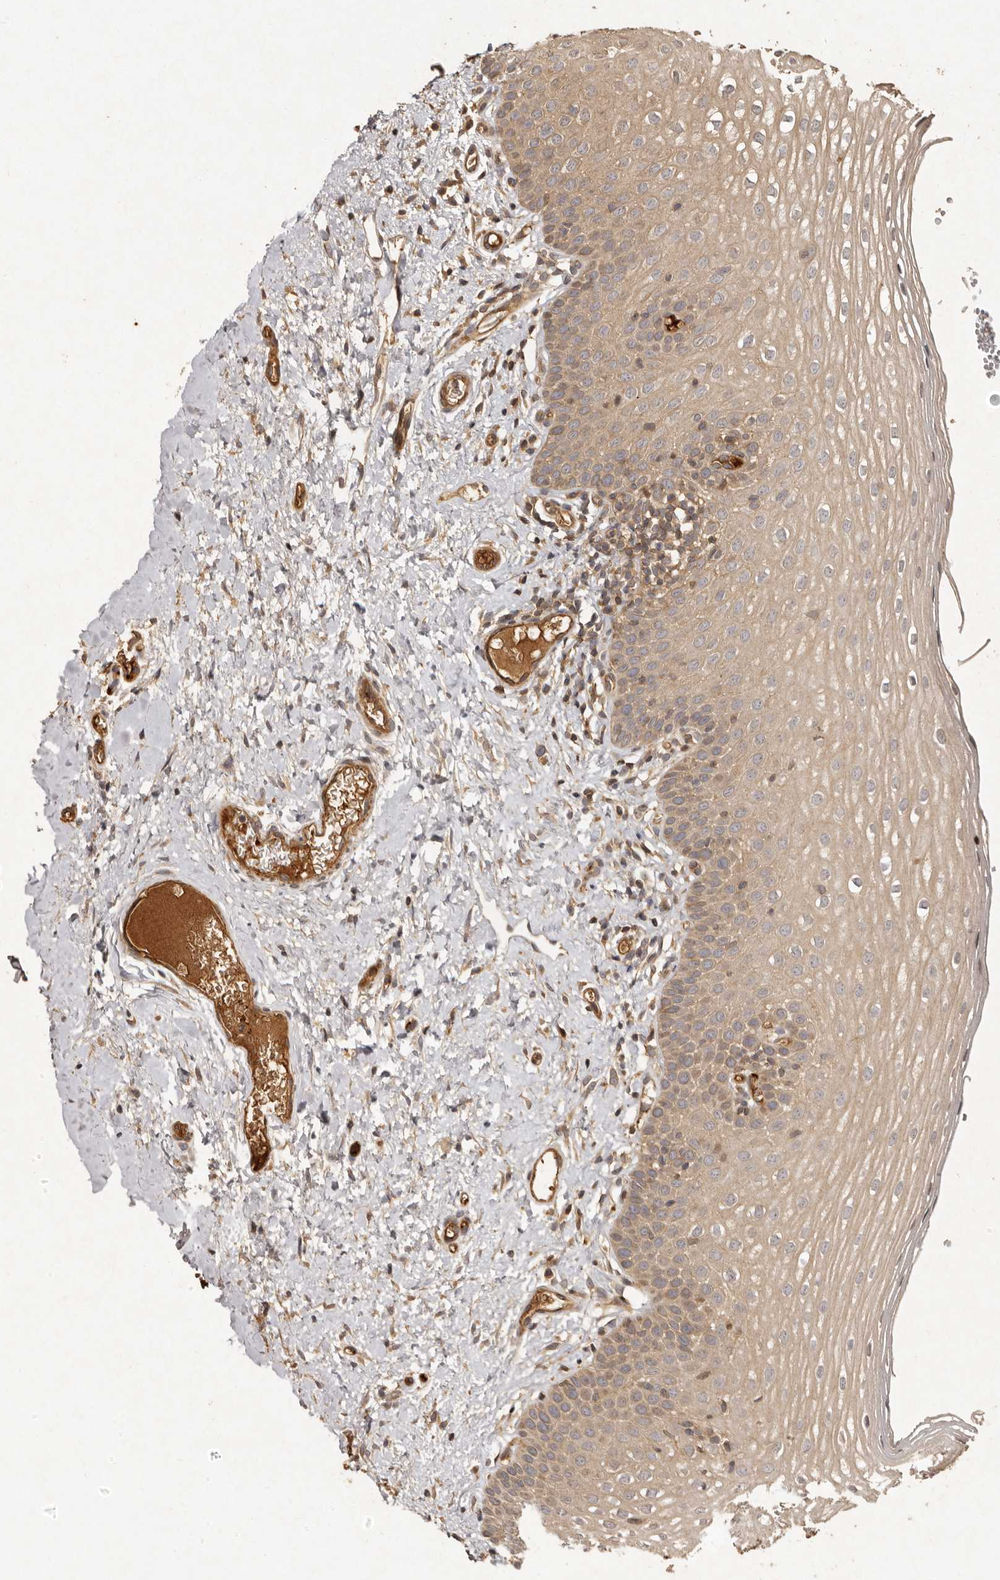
{"staining": {"intensity": "weak", "quantity": "<25%", "location": "cytoplasmic/membranous"}, "tissue": "oral mucosa", "cell_type": "Squamous epithelial cells", "image_type": "normal", "snomed": [{"axis": "morphology", "description": "Normal tissue, NOS"}, {"axis": "topography", "description": "Oral tissue"}], "caption": "IHC of unremarkable oral mucosa displays no positivity in squamous epithelial cells. (Brightfield microscopy of DAB immunohistochemistry at high magnification).", "gene": "SEMA3A", "patient": {"sex": "female", "age": 56}}